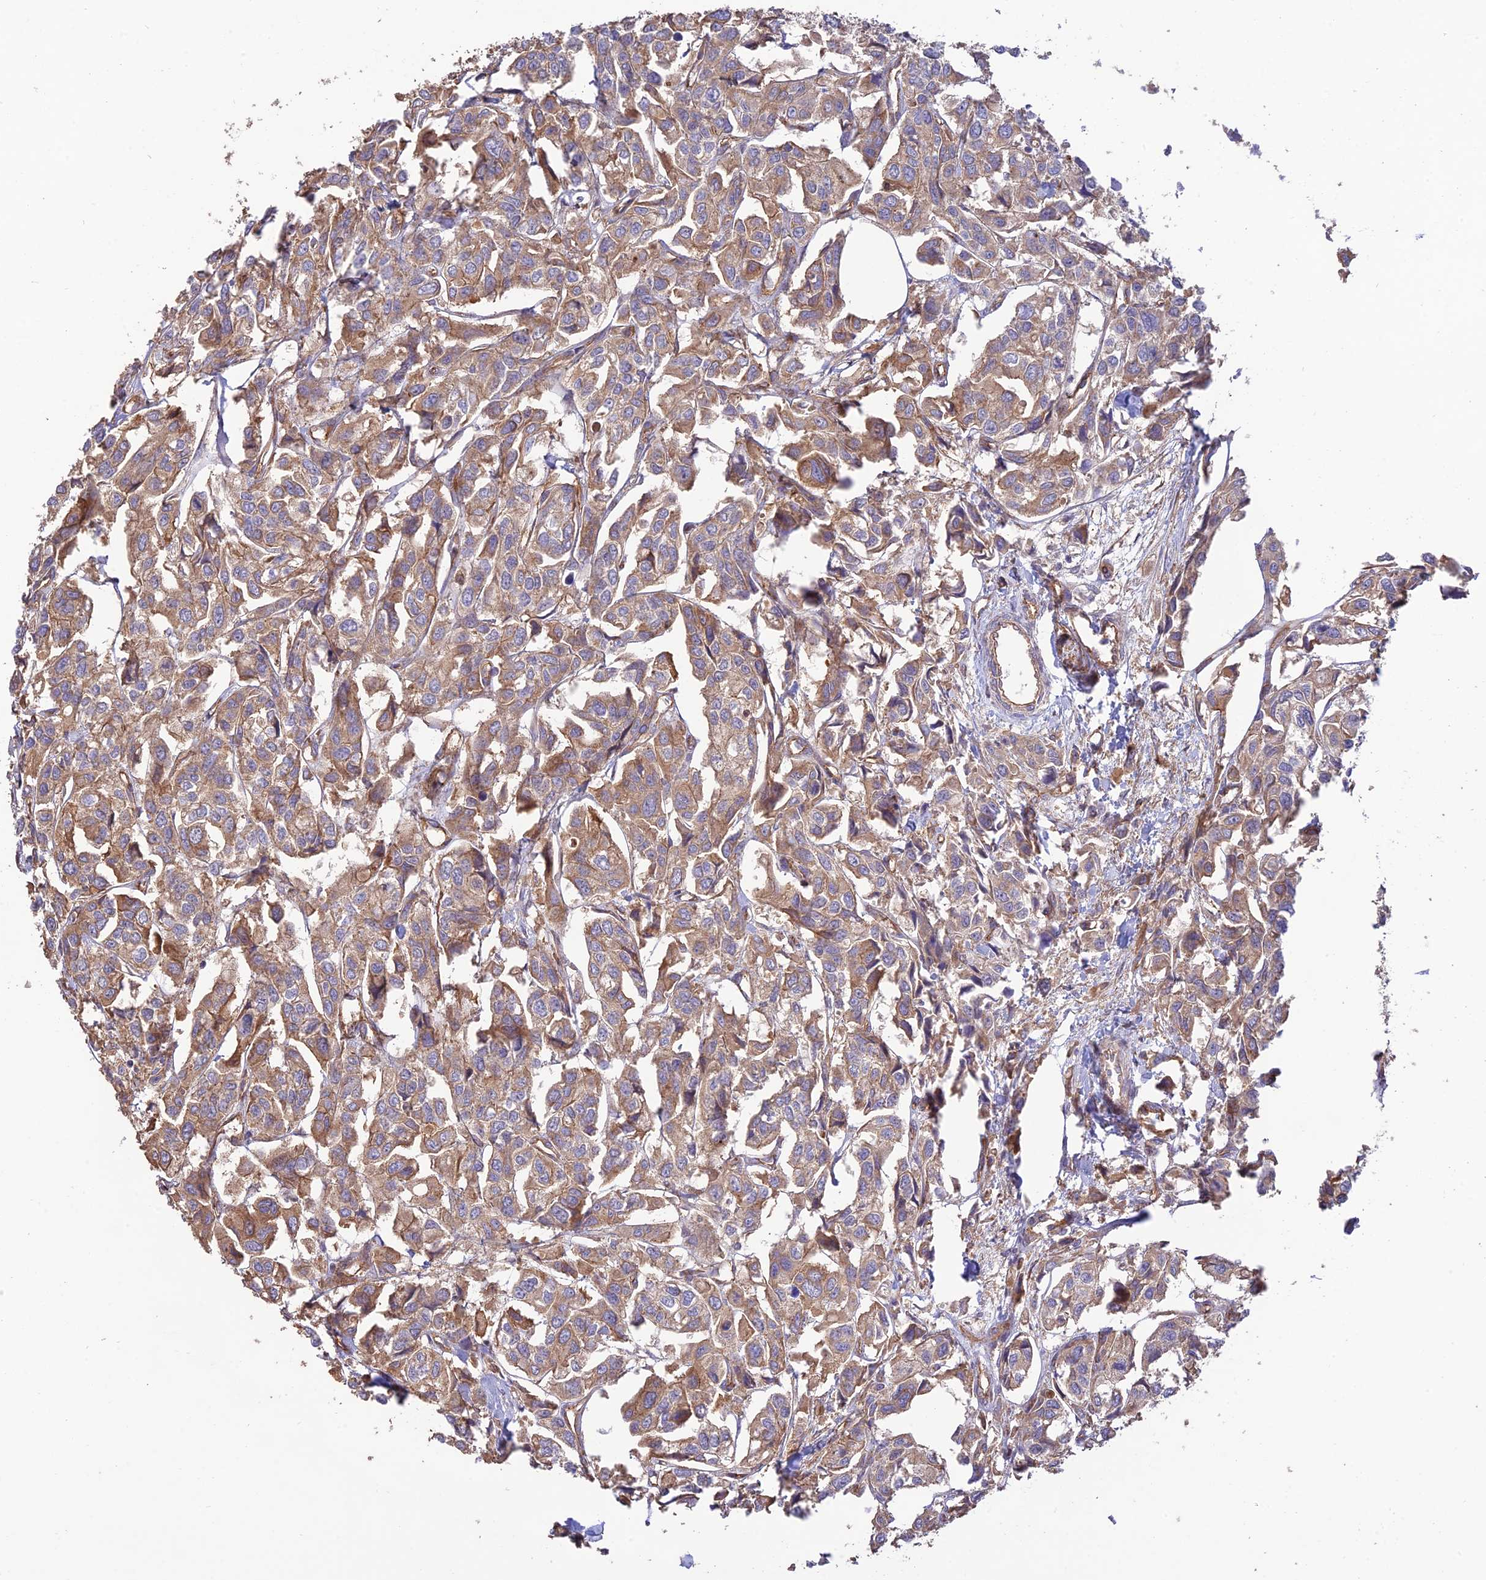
{"staining": {"intensity": "weak", "quantity": "25%-75%", "location": "cytoplasmic/membranous"}, "tissue": "urothelial cancer", "cell_type": "Tumor cells", "image_type": "cancer", "snomed": [{"axis": "morphology", "description": "Urothelial carcinoma, High grade"}, {"axis": "topography", "description": "Urinary bladder"}], "caption": "Urothelial carcinoma (high-grade) stained for a protein displays weak cytoplasmic/membranous positivity in tumor cells. (brown staining indicates protein expression, while blue staining denotes nuclei).", "gene": "HOMER2", "patient": {"sex": "male", "age": 67}}